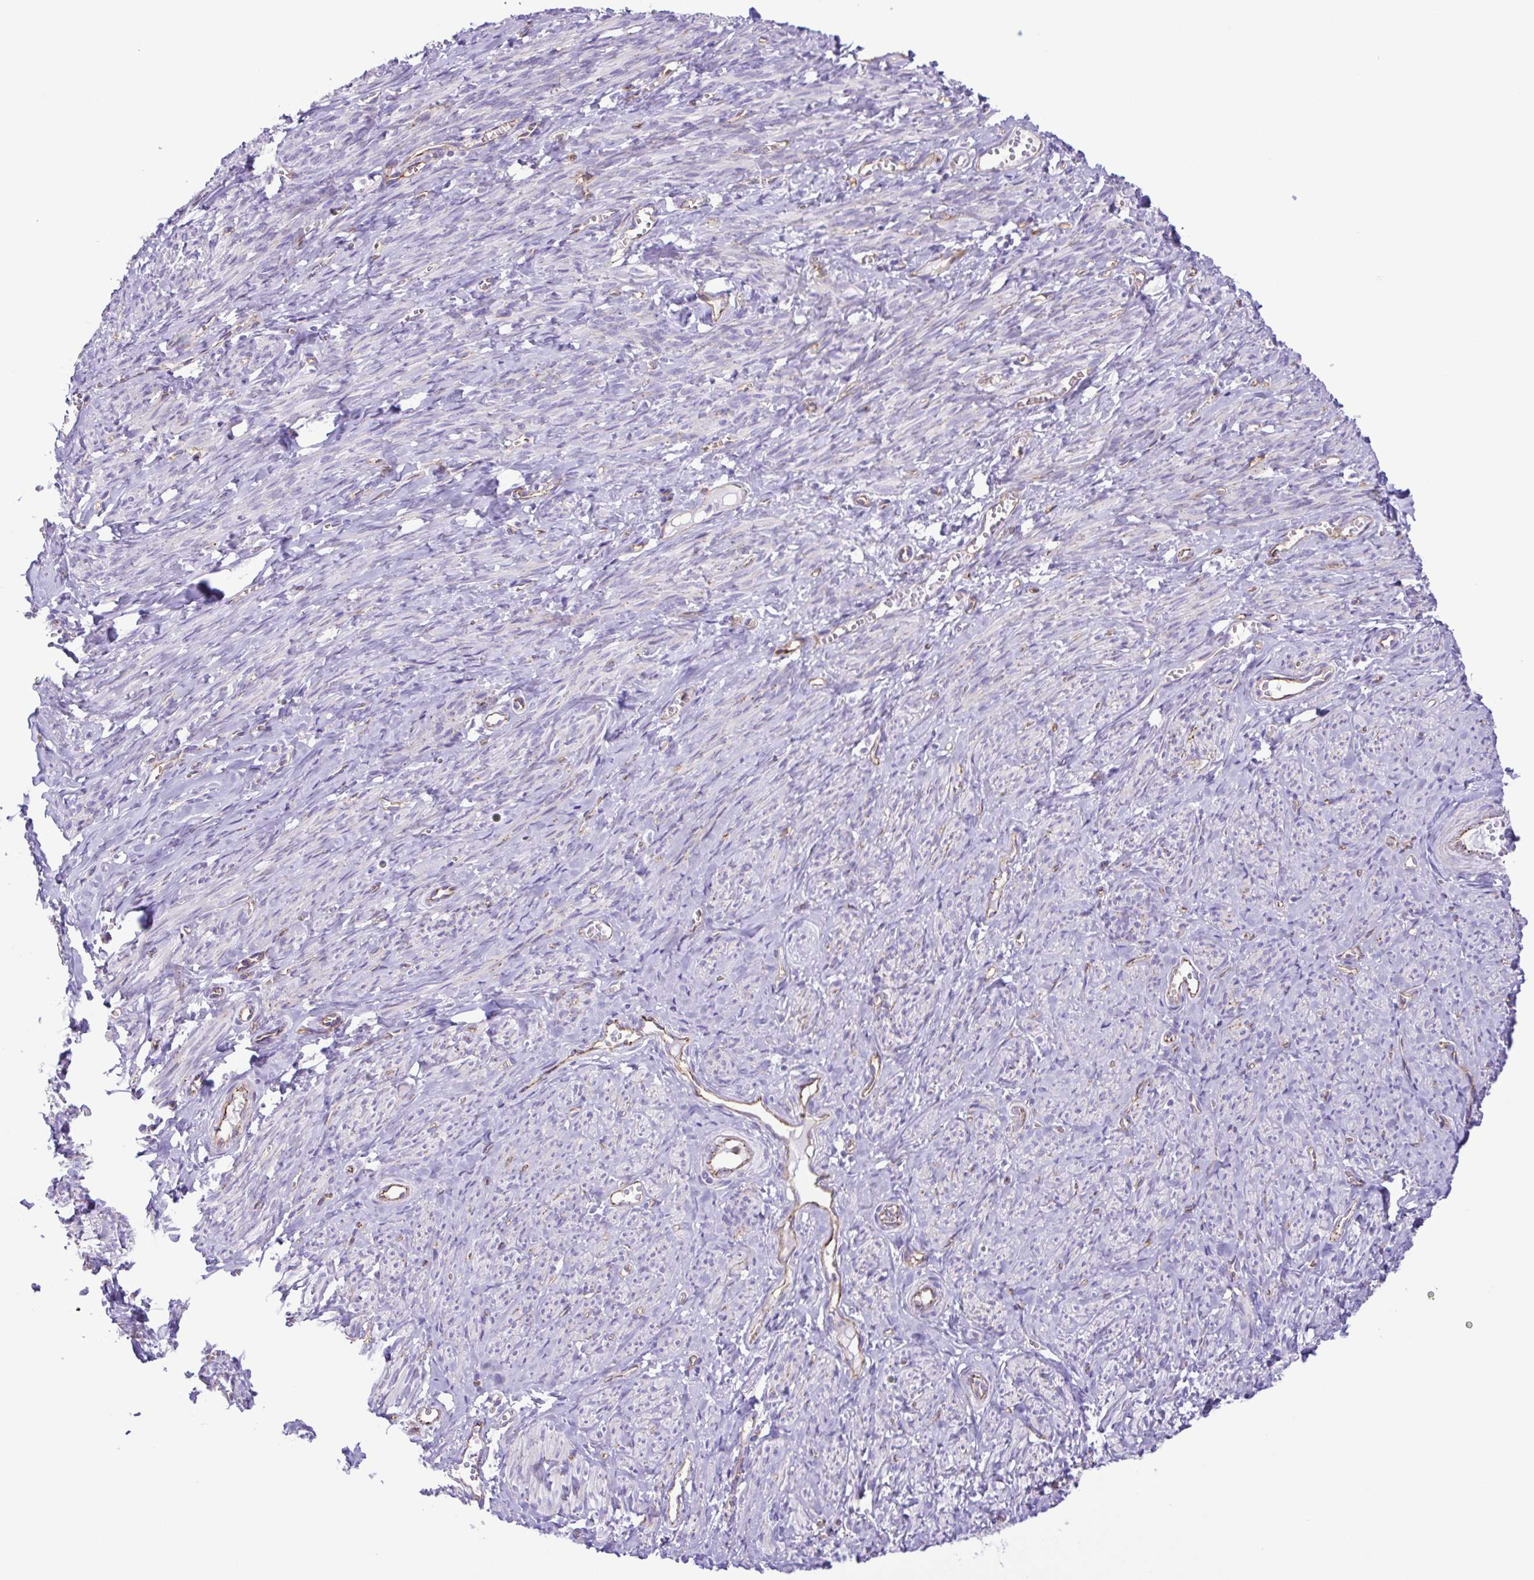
{"staining": {"intensity": "weak", "quantity": "<25%", "location": "cytoplasmic/membranous"}, "tissue": "smooth muscle", "cell_type": "Smooth muscle cells", "image_type": "normal", "snomed": [{"axis": "morphology", "description": "Normal tissue, NOS"}, {"axis": "topography", "description": "Smooth muscle"}], "caption": "A micrograph of human smooth muscle is negative for staining in smooth muscle cells.", "gene": "FLT1", "patient": {"sex": "female", "age": 65}}